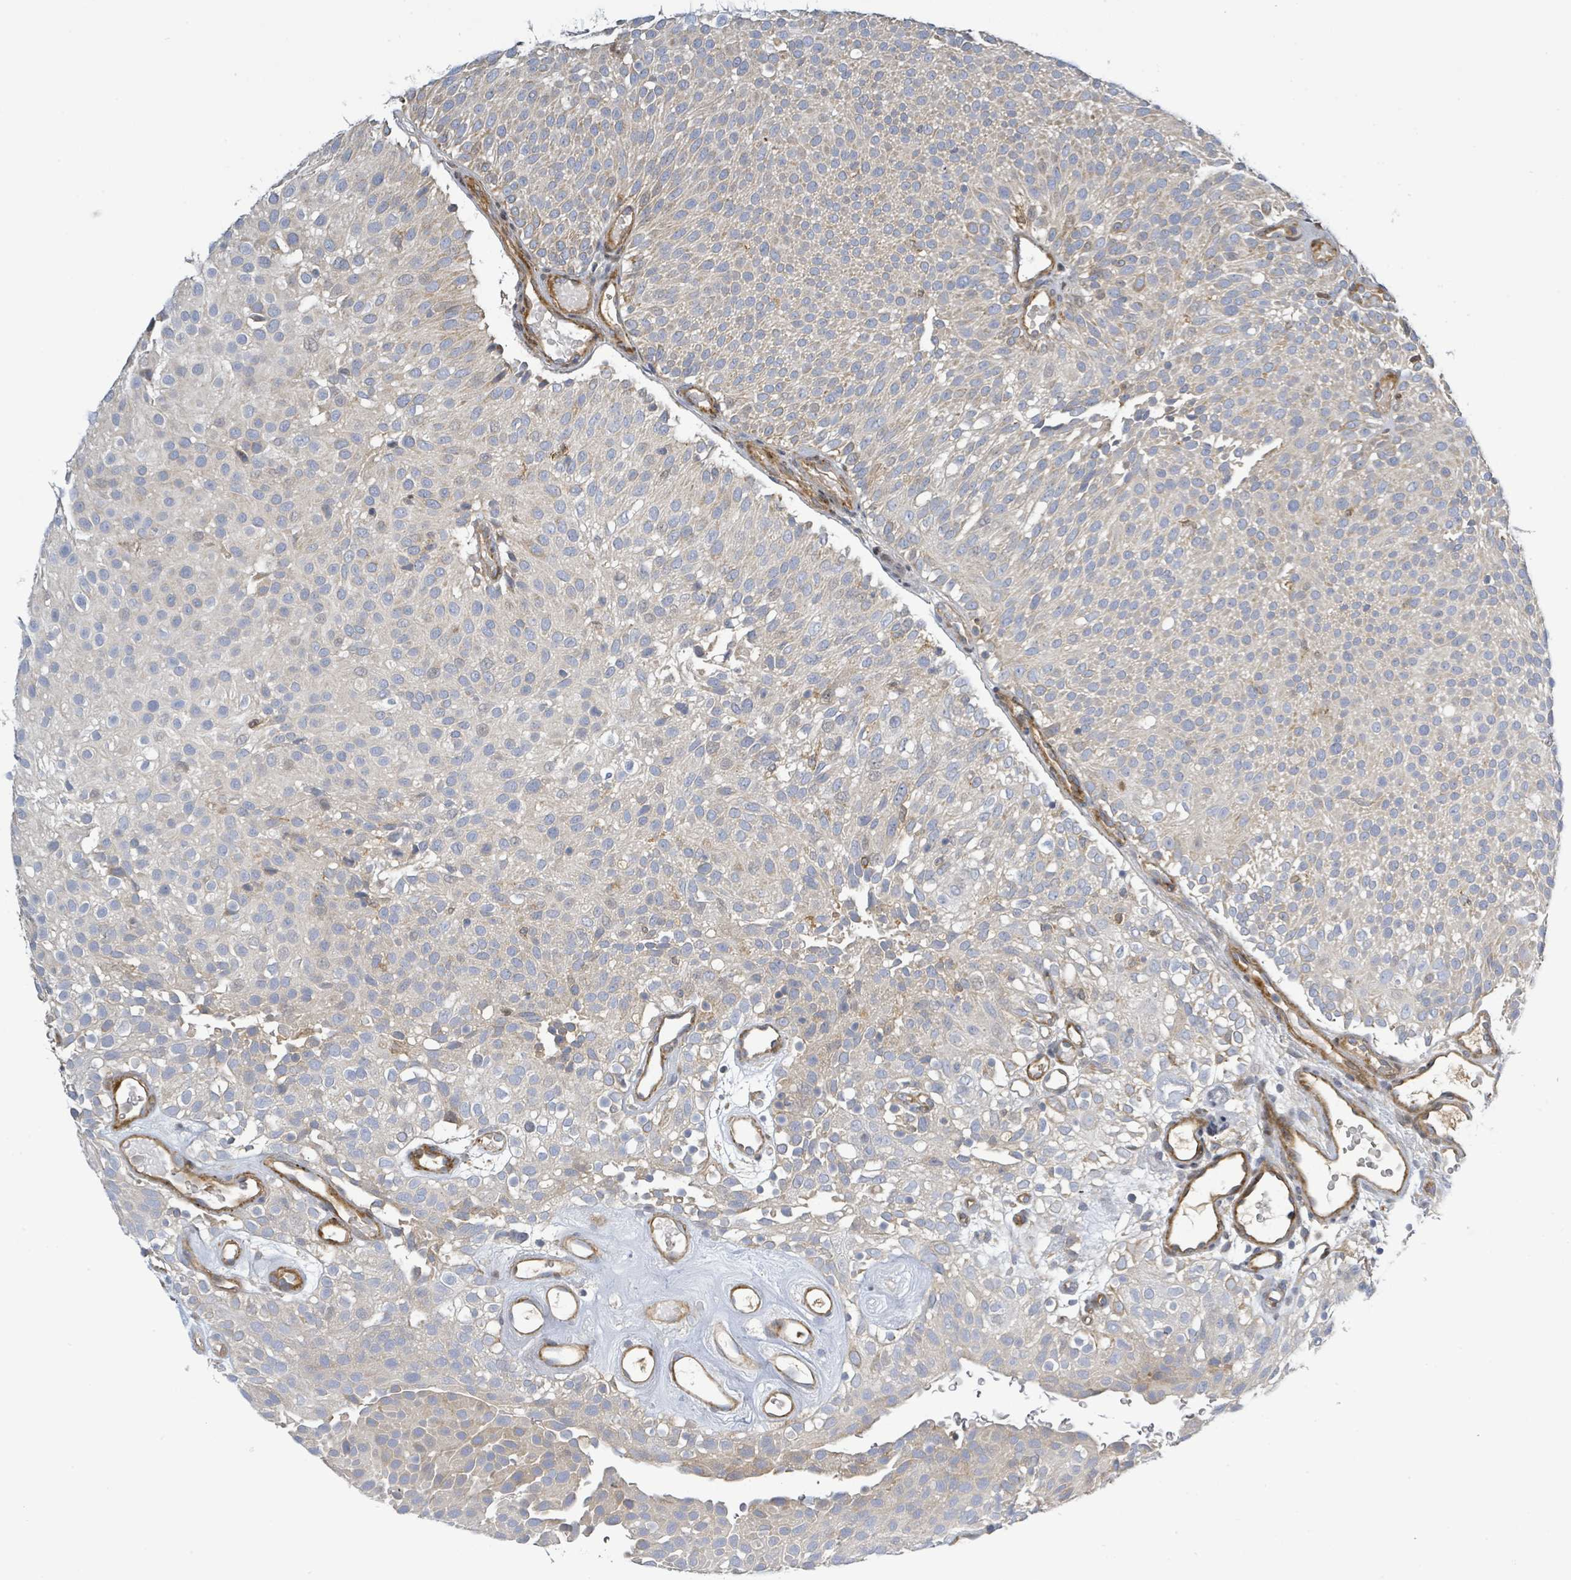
{"staining": {"intensity": "negative", "quantity": "none", "location": "none"}, "tissue": "urothelial cancer", "cell_type": "Tumor cells", "image_type": "cancer", "snomed": [{"axis": "morphology", "description": "Urothelial carcinoma, Low grade"}, {"axis": "topography", "description": "Urinary bladder"}], "caption": "IHC photomicrograph of neoplastic tissue: human low-grade urothelial carcinoma stained with DAB (3,3'-diaminobenzidine) reveals no significant protein expression in tumor cells.", "gene": "CFAP210", "patient": {"sex": "male", "age": 78}}